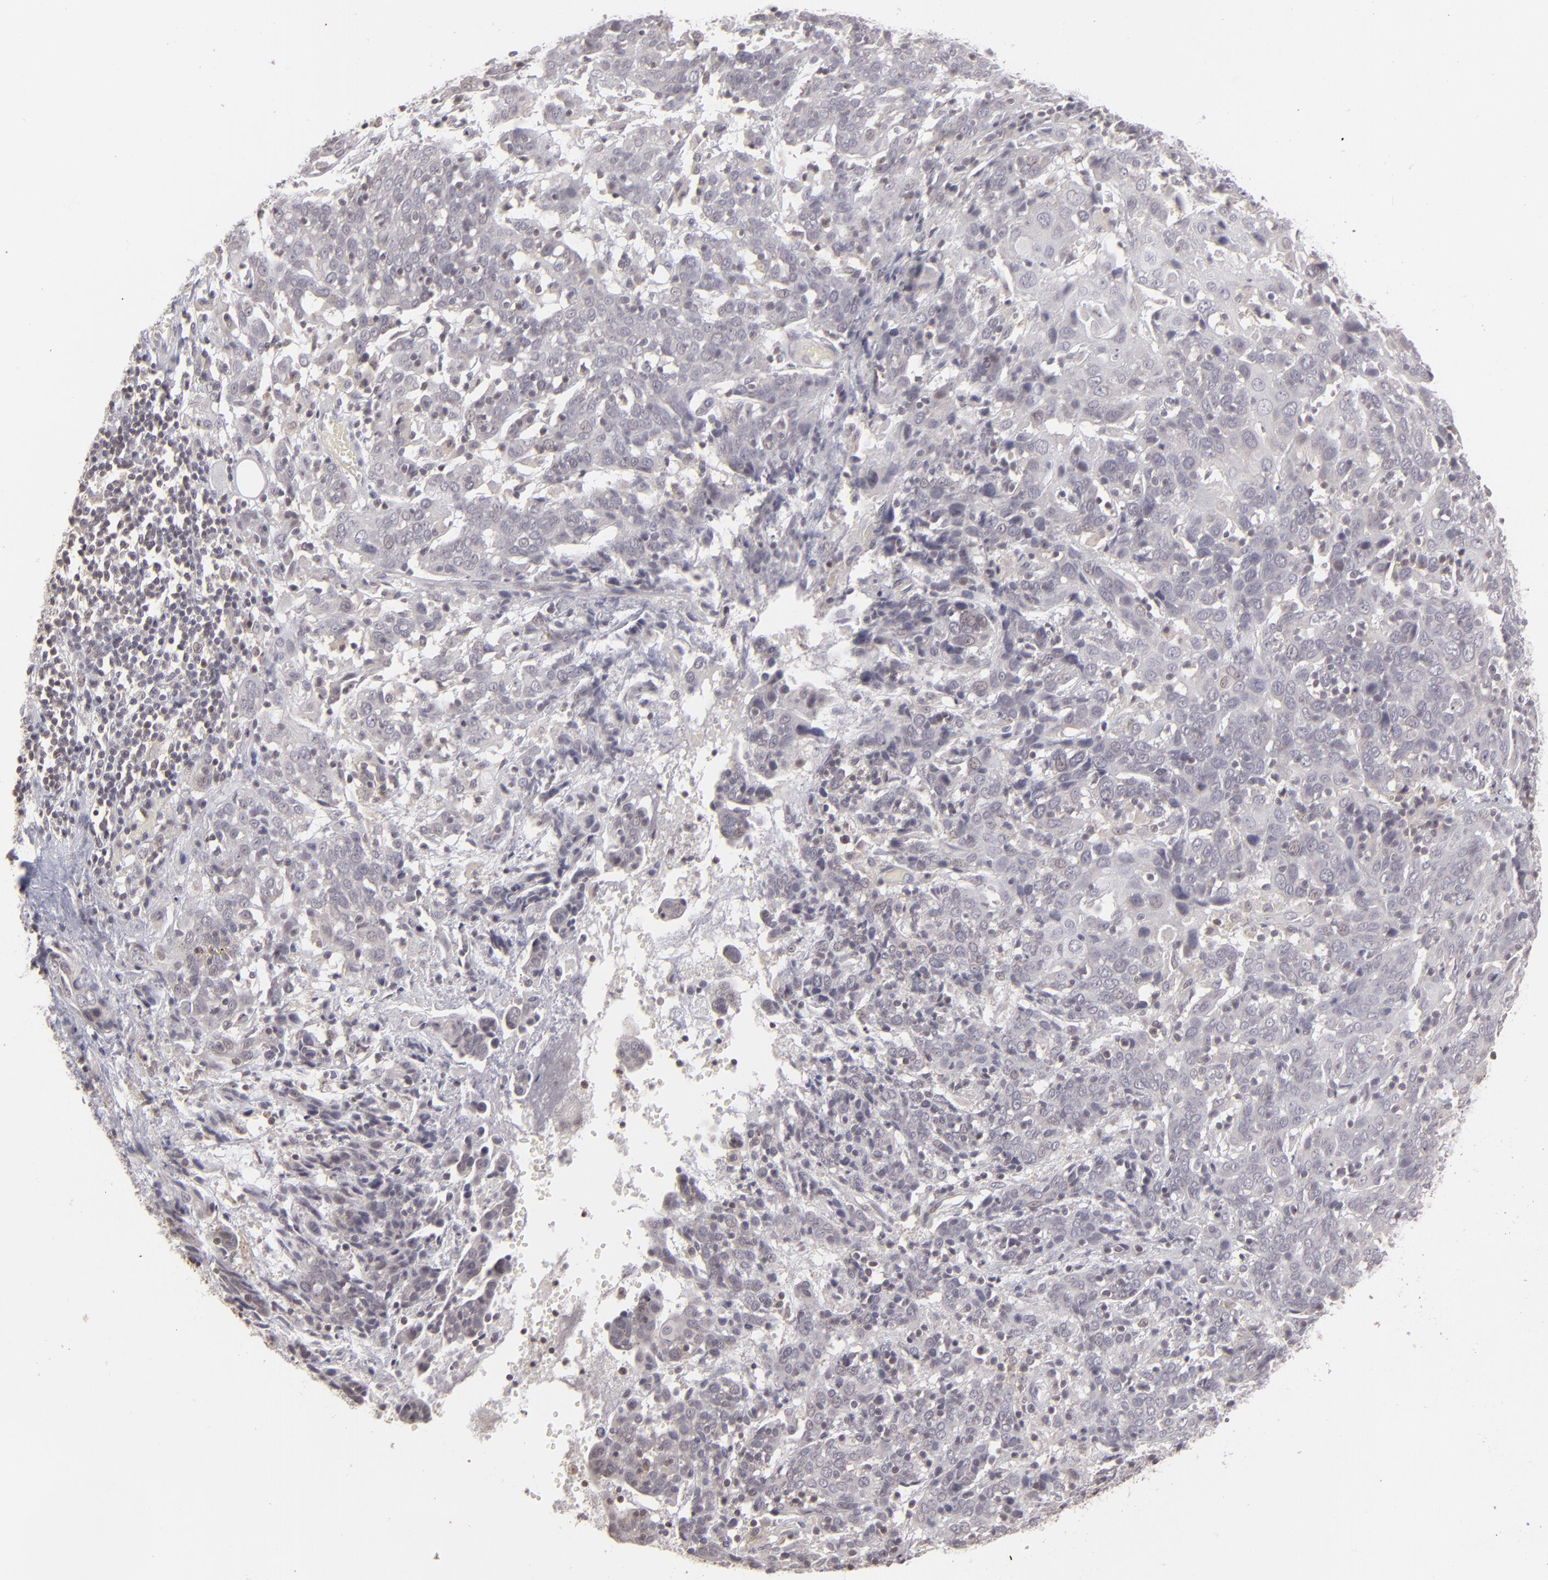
{"staining": {"intensity": "negative", "quantity": "none", "location": "none"}, "tissue": "cervical cancer", "cell_type": "Tumor cells", "image_type": "cancer", "snomed": [{"axis": "morphology", "description": "Normal tissue, NOS"}, {"axis": "morphology", "description": "Squamous cell carcinoma, NOS"}, {"axis": "topography", "description": "Cervix"}], "caption": "The histopathology image displays no staining of tumor cells in cervical cancer.", "gene": "CLDN2", "patient": {"sex": "female", "age": 67}}